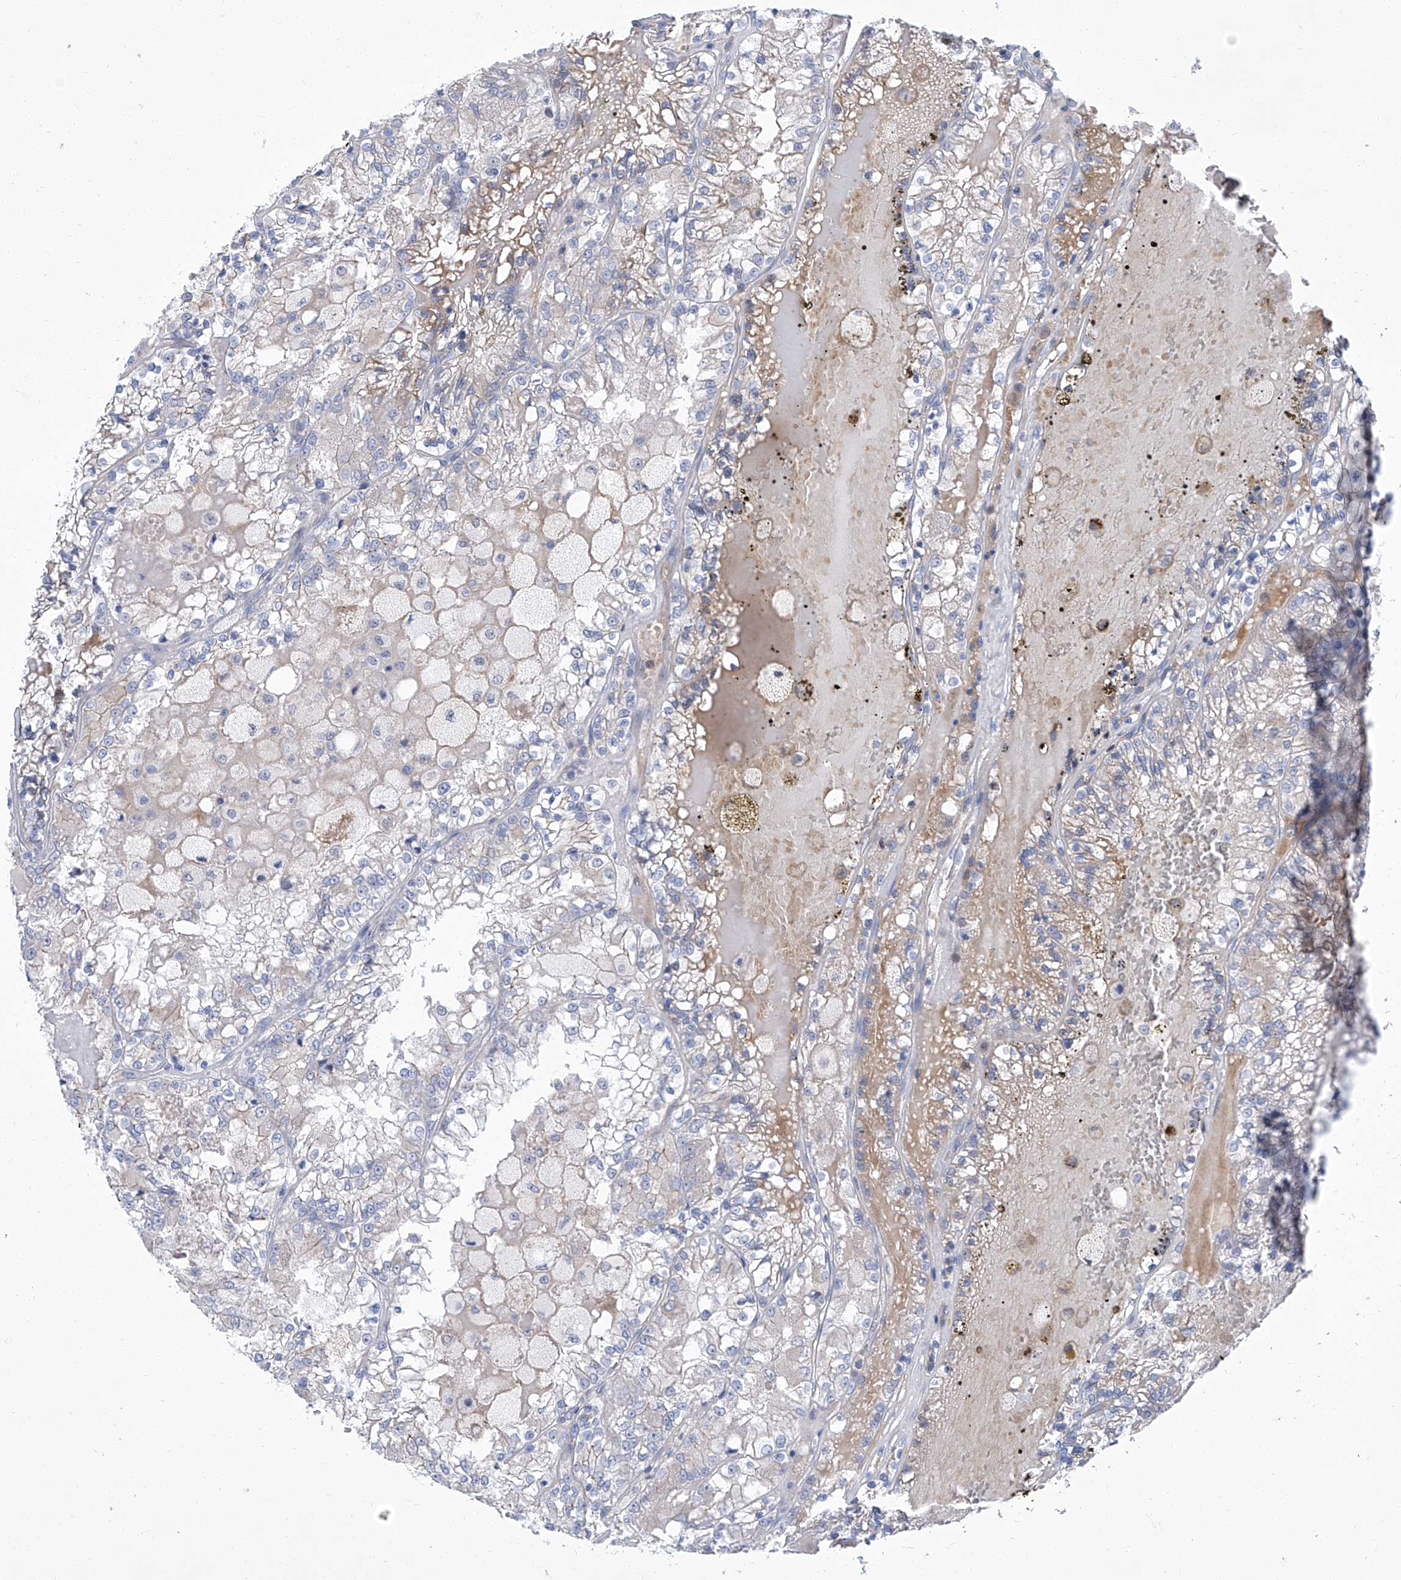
{"staining": {"intensity": "negative", "quantity": "none", "location": "none"}, "tissue": "renal cancer", "cell_type": "Tumor cells", "image_type": "cancer", "snomed": [{"axis": "morphology", "description": "Adenocarcinoma, NOS"}, {"axis": "topography", "description": "Kidney"}], "caption": "This is an IHC micrograph of human renal adenocarcinoma. There is no positivity in tumor cells.", "gene": "PARD3", "patient": {"sex": "female", "age": 56}}